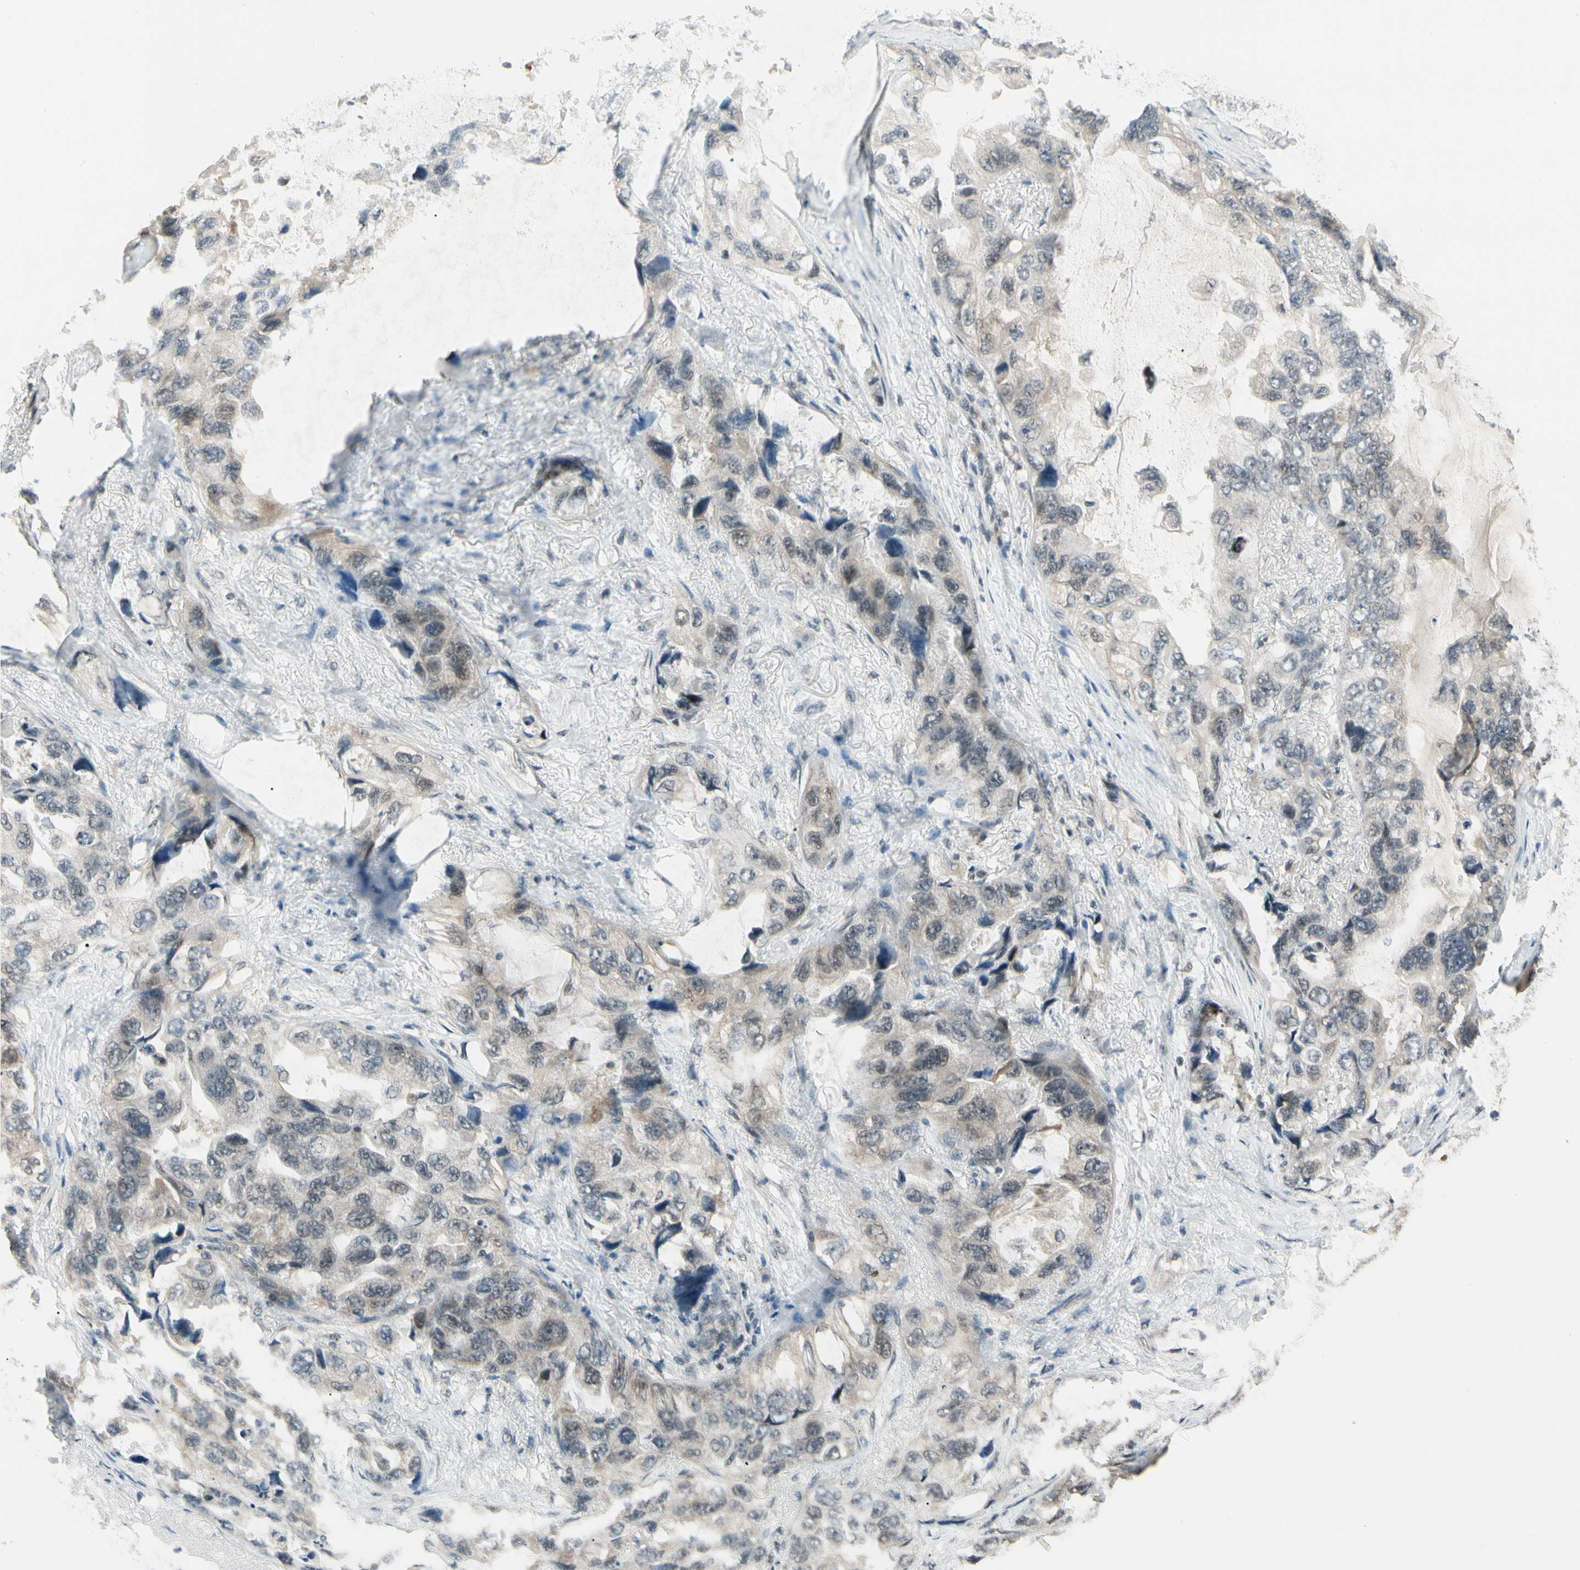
{"staining": {"intensity": "weak", "quantity": "25%-75%", "location": "cytoplasmic/membranous"}, "tissue": "lung cancer", "cell_type": "Tumor cells", "image_type": "cancer", "snomed": [{"axis": "morphology", "description": "Squamous cell carcinoma, NOS"}, {"axis": "topography", "description": "Lung"}], "caption": "Protein staining displays weak cytoplasmic/membranous positivity in about 25%-75% of tumor cells in lung cancer (squamous cell carcinoma).", "gene": "ZSCAN12", "patient": {"sex": "female", "age": 73}}